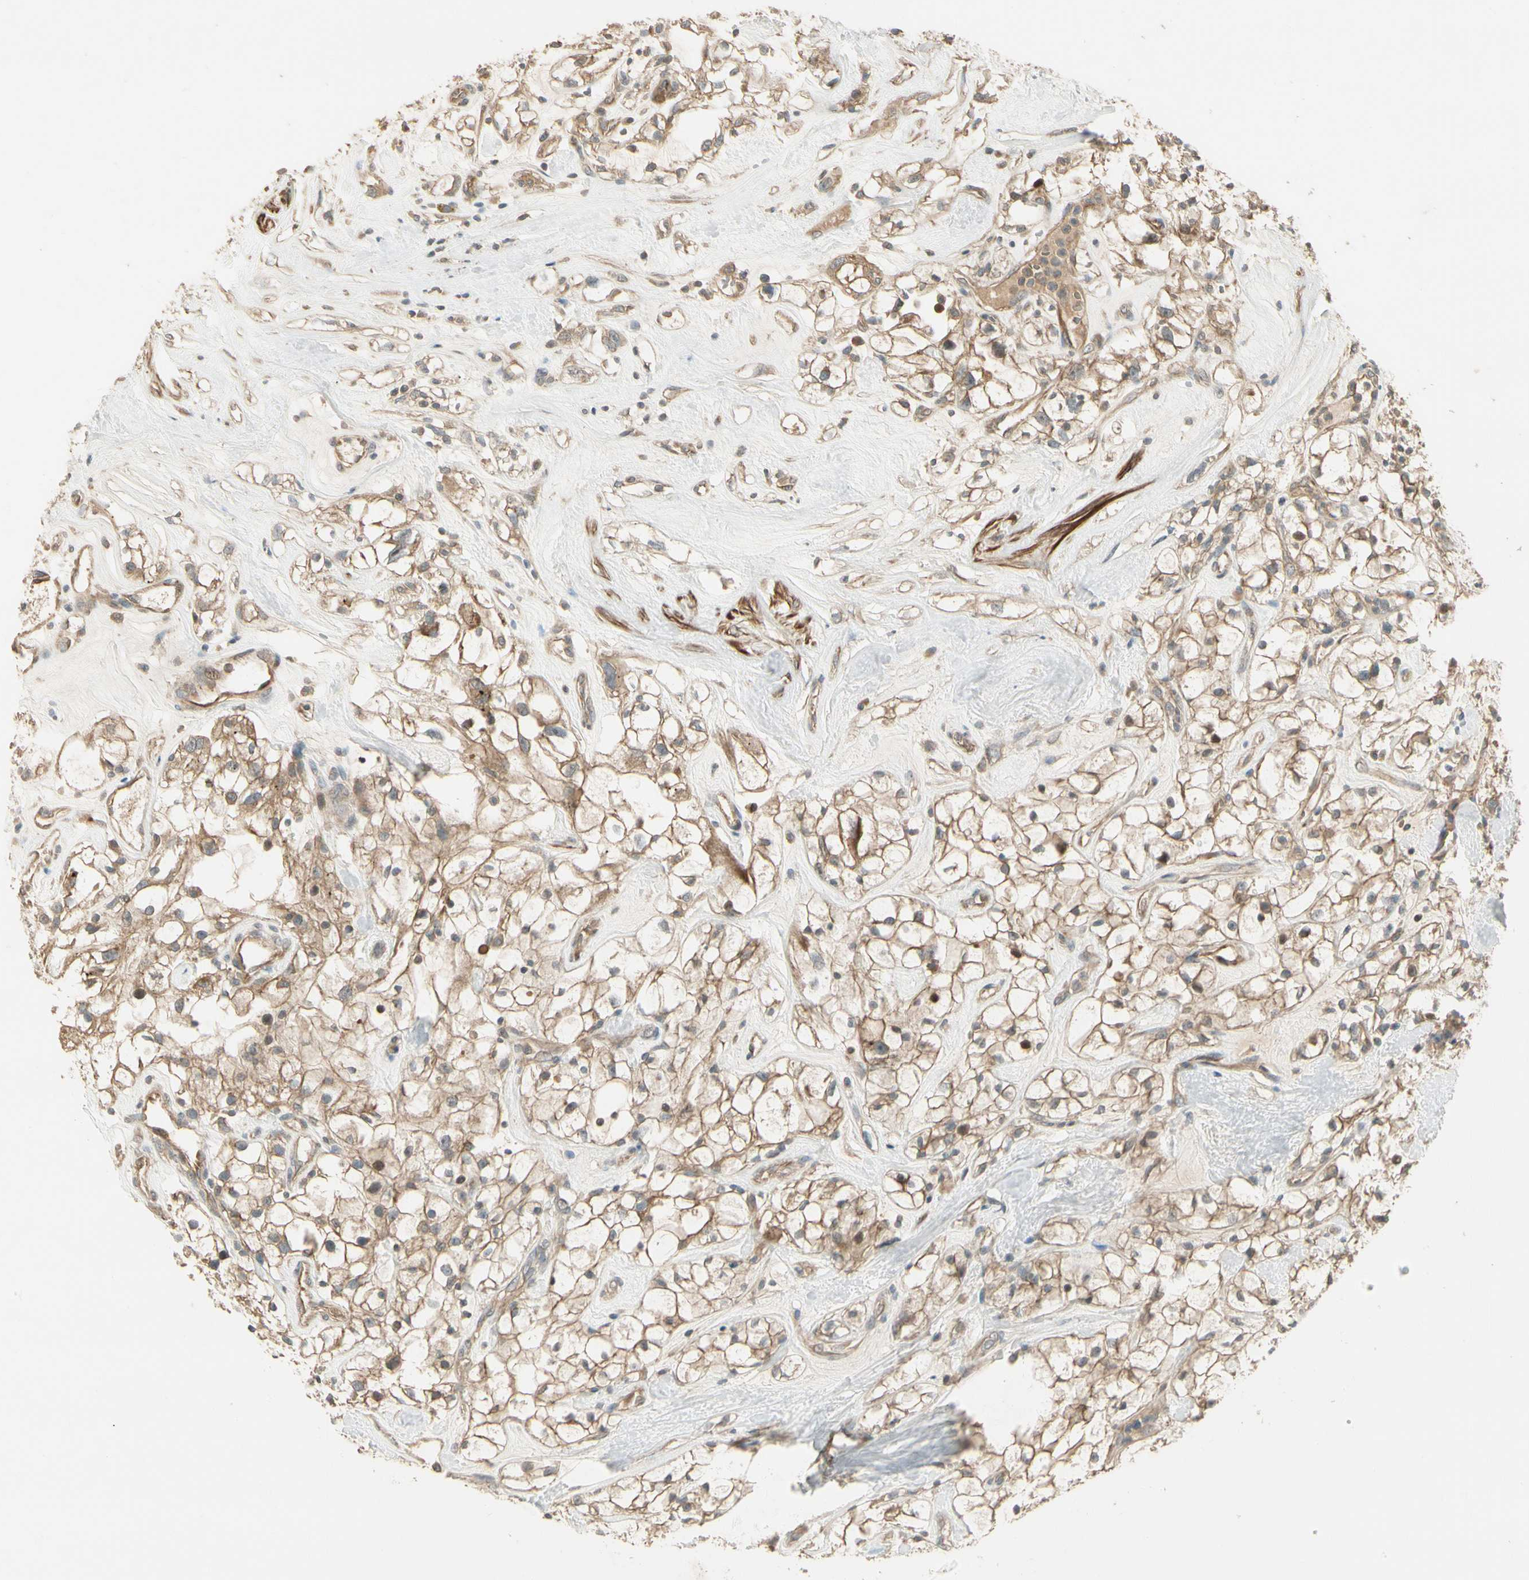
{"staining": {"intensity": "moderate", "quantity": ">75%", "location": "cytoplasmic/membranous"}, "tissue": "renal cancer", "cell_type": "Tumor cells", "image_type": "cancer", "snomed": [{"axis": "morphology", "description": "Adenocarcinoma, NOS"}, {"axis": "topography", "description": "Kidney"}], "caption": "Human adenocarcinoma (renal) stained with a protein marker displays moderate staining in tumor cells.", "gene": "ACVR1", "patient": {"sex": "female", "age": 60}}